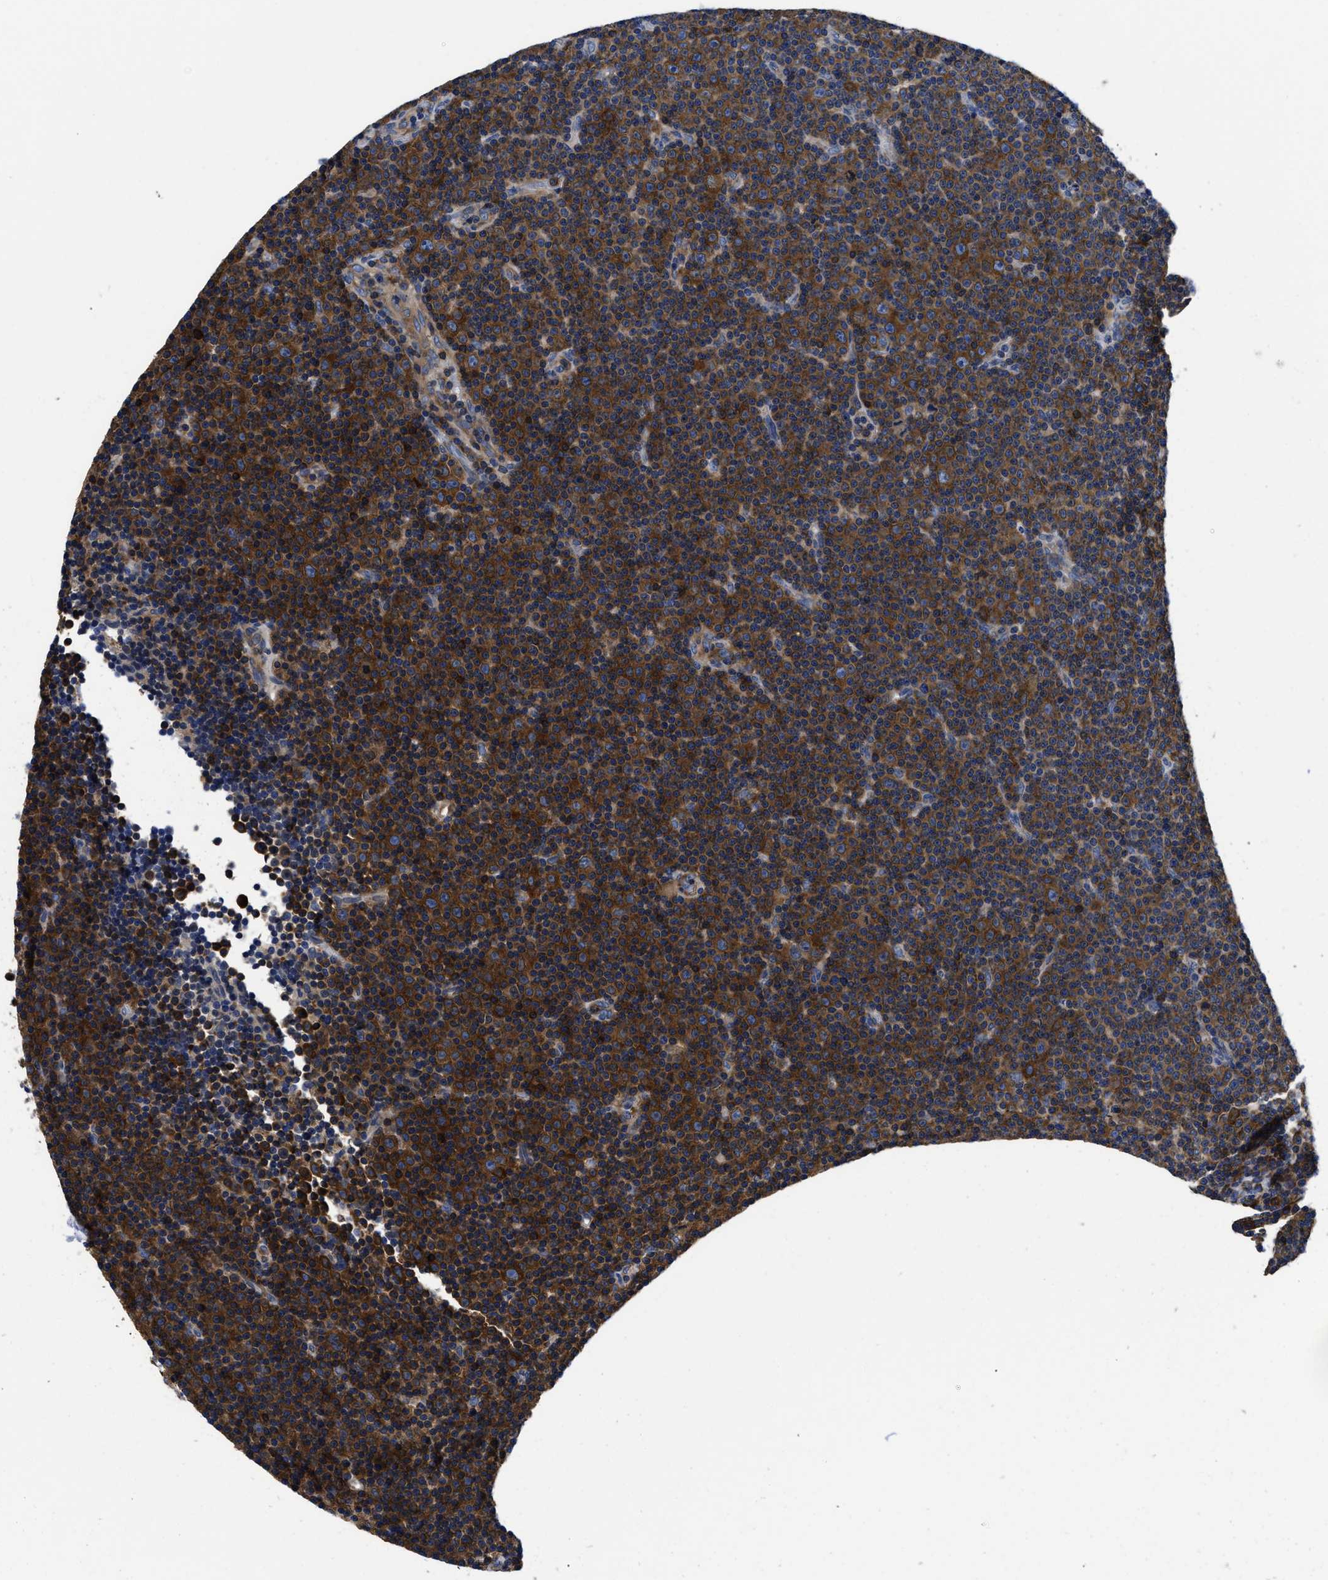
{"staining": {"intensity": "strong", "quantity": ">75%", "location": "cytoplasmic/membranous"}, "tissue": "lymphoma", "cell_type": "Tumor cells", "image_type": "cancer", "snomed": [{"axis": "morphology", "description": "Malignant lymphoma, non-Hodgkin's type, Low grade"}, {"axis": "topography", "description": "Lymph node"}], "caption": "A micrograph showing strong cytoplasmic/membranous expression in about >75% of tumor cells in low-grade malignant lymphoma, non-Hodgkin's type, as visualized by brown immunohistochemical staining.", "gene": "YARS1", "patient": {"sex": "female", "age": 67}}